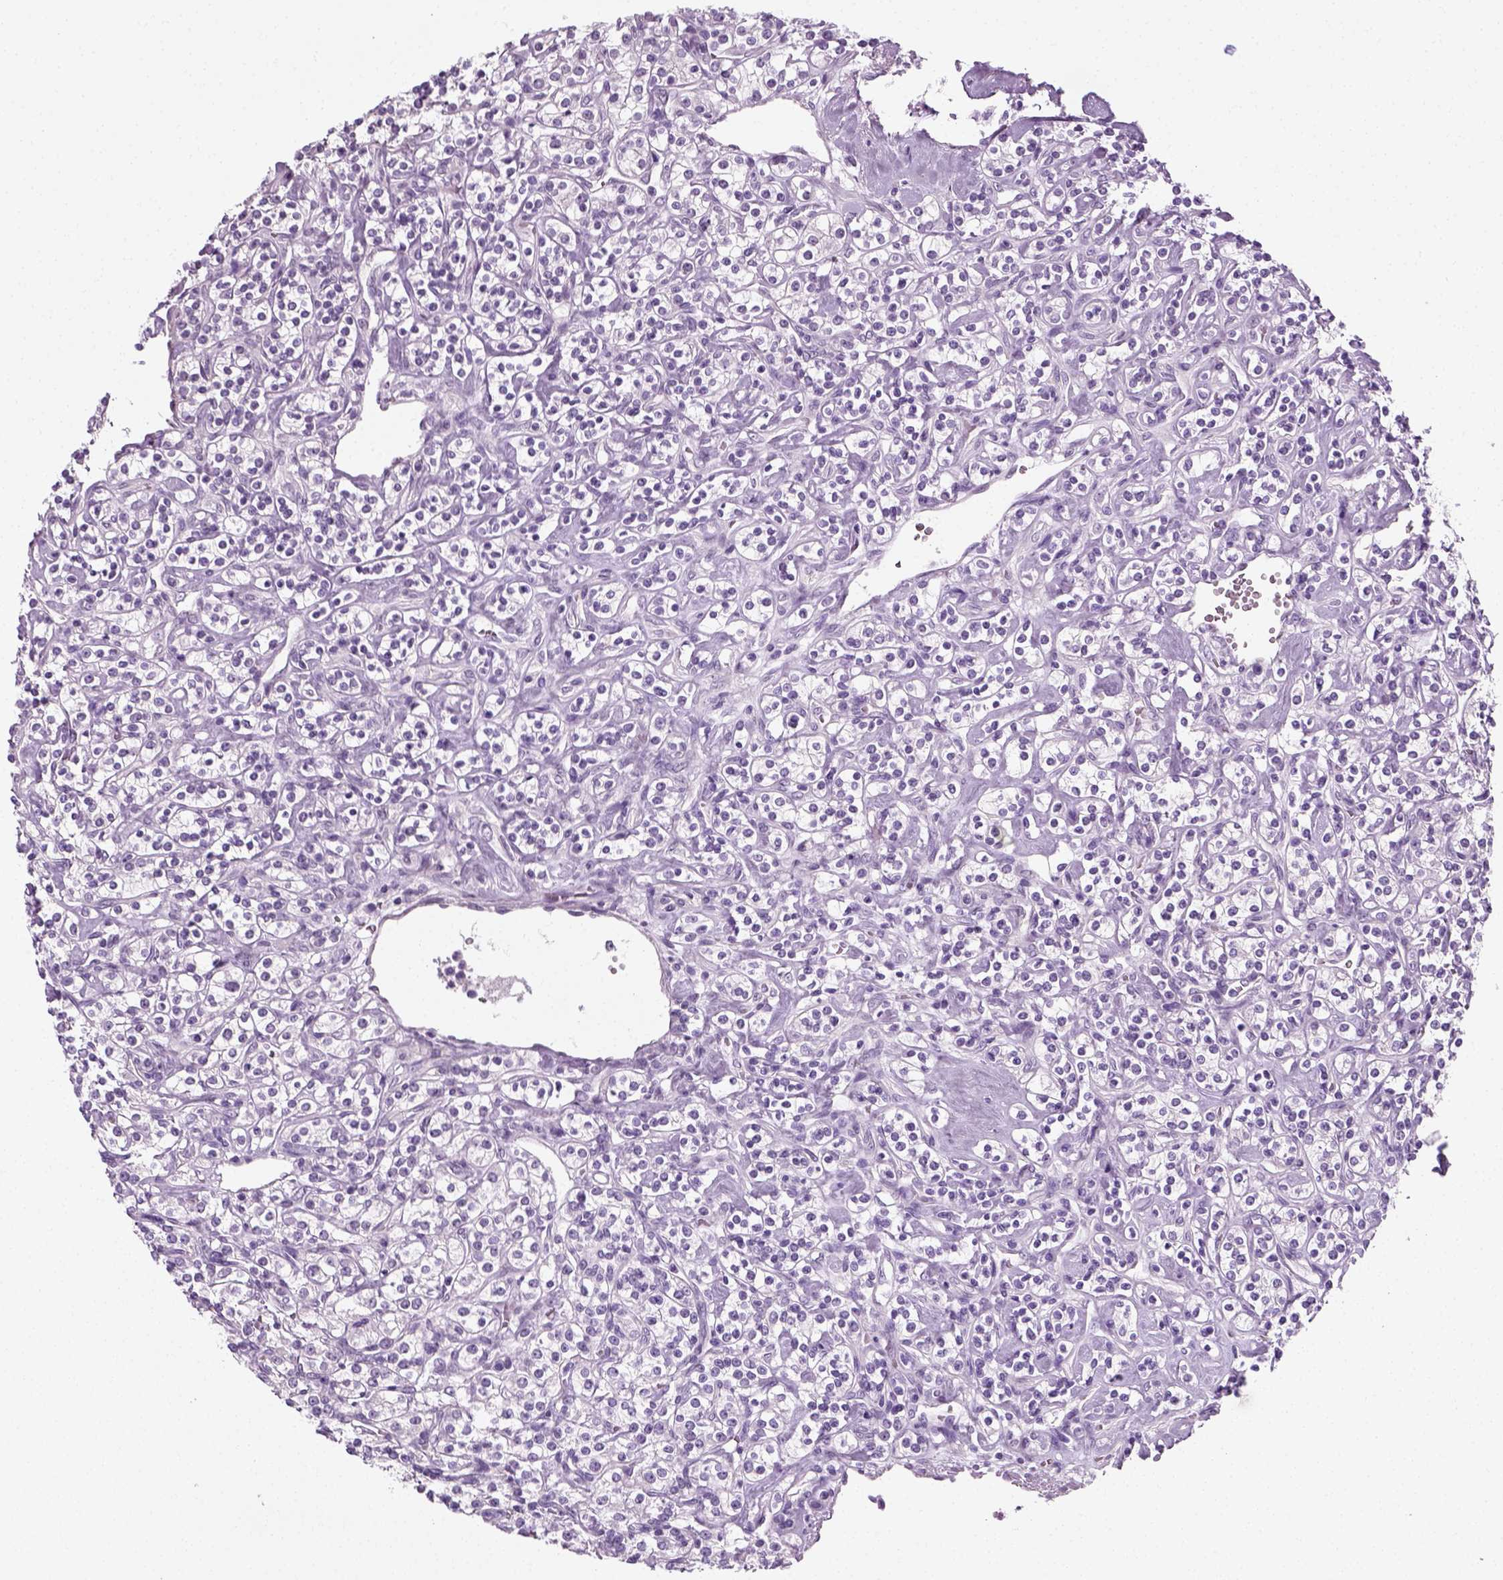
{"staining": {"intensity": "negative", "quantity": "none", "location": "none"}, "tissue": "renal cancer", "cell_type": "Tumor cells", "image_type": "cancer", "snomed": [{"axis": "morphology", "description": "Adenocarcinoma, NOS"}, {"axis": "topography", "description": "Kidney"}], "caption": "High magnification brightfield microscopy of renal cancer (adenocarcinoma) stained with DAB (3,3'-diaminobenzidine) (brown) and counterstained with hematoxylin (blue): tumor cells show no significant positivity. (DAB (3,3'-diaminobenzidine) immunohistochemistry (IHC) visualized using brightfield microscopy, high magnification).", "gene": "SPATA31E1", "patient": {"sex": "male", "age": 77}}